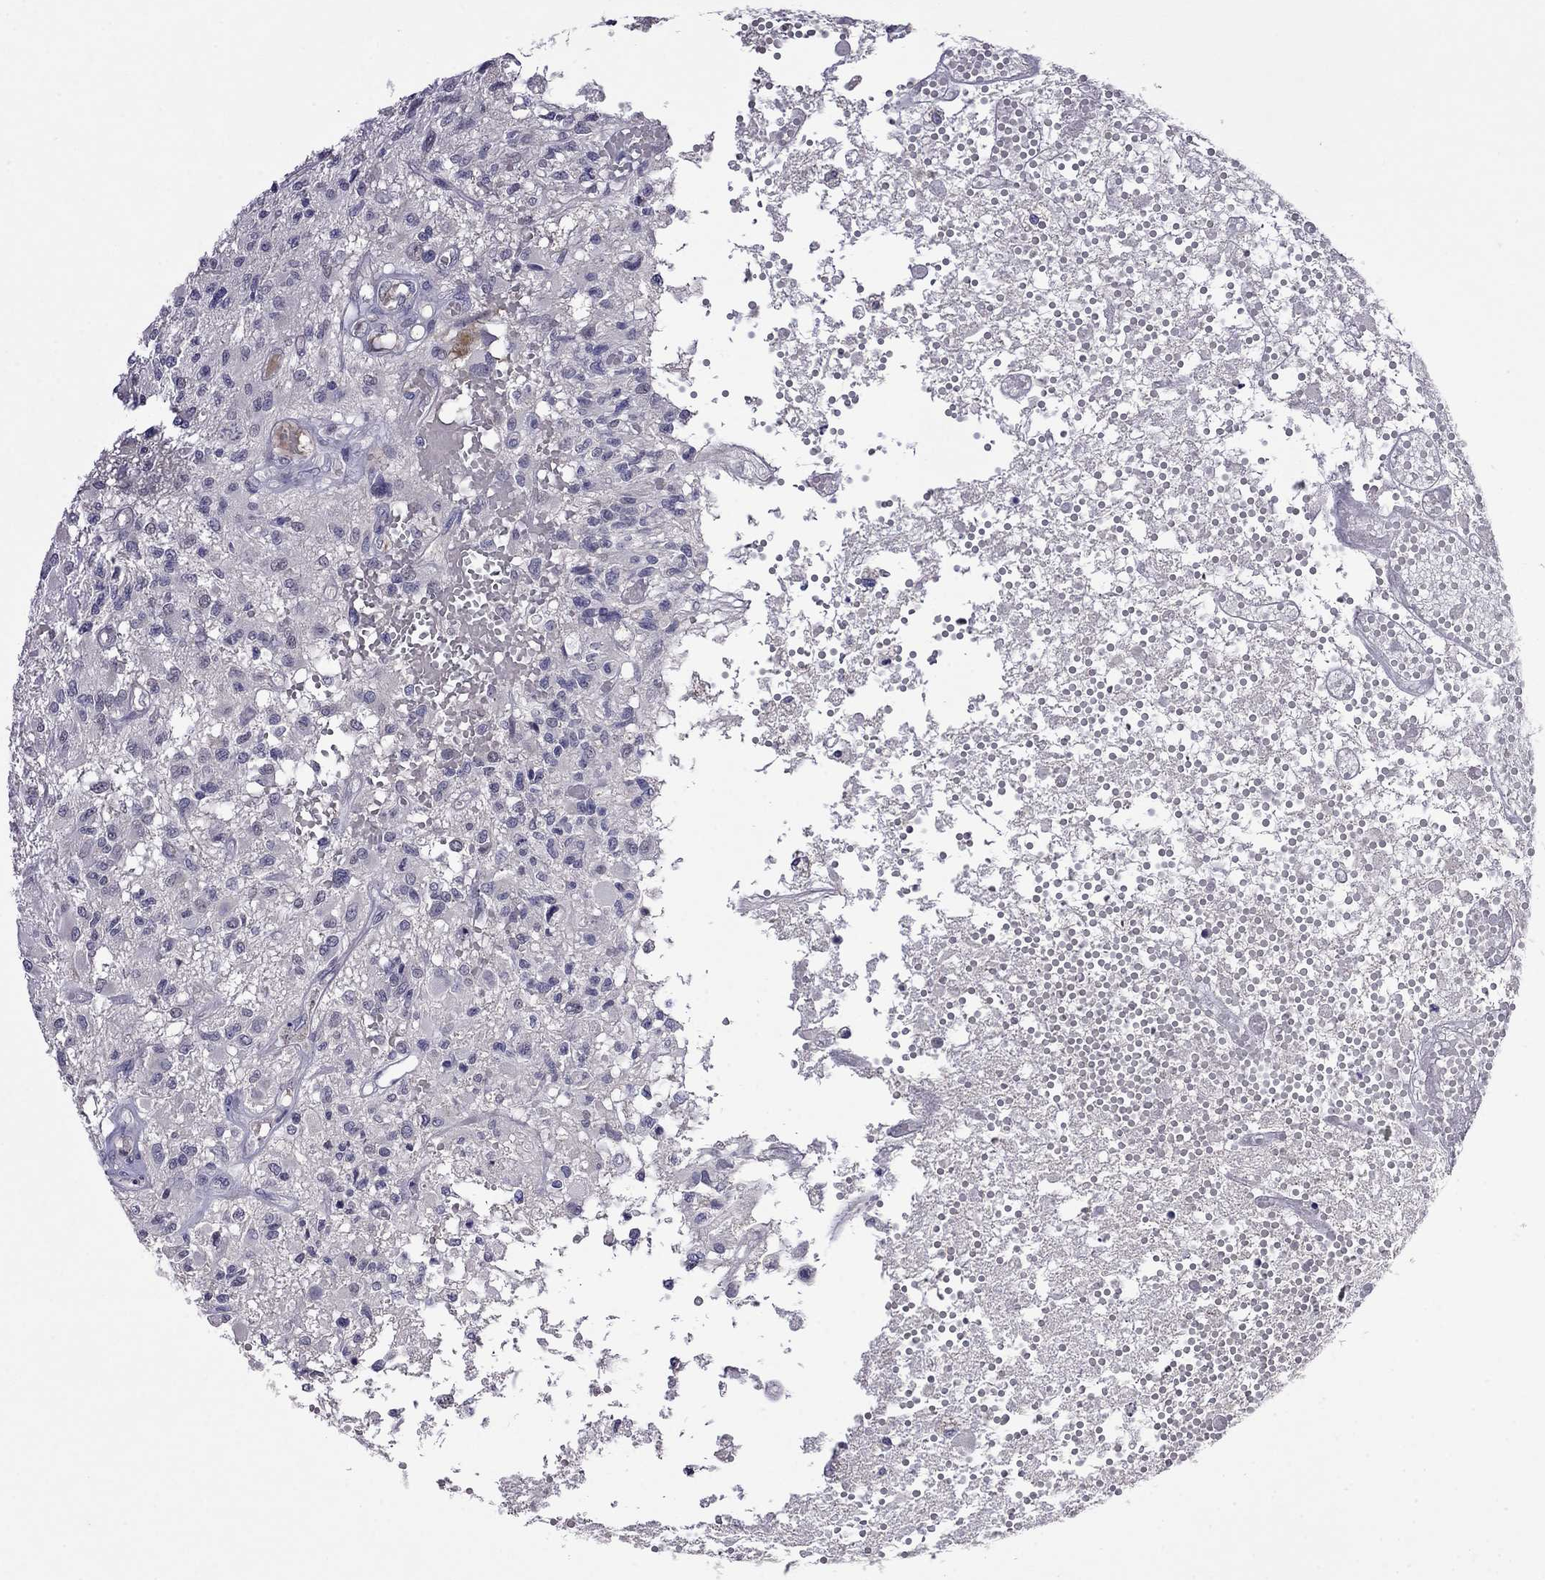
{"staining": {"intensity": "negative", "quantity": "none", "location": "none"}, "tissue": "glioma", "cell_type": "Tumor cells", "image_type": "cancer", "snomed": [{"axis": "morphology", "description": "Glioma, malignant, High grade"}, {"axis": "topography", "description": "Brain"}], "caption": "The image exhibits no staining of tumor cells in glioma.", "gene": "STAR", "patient": {"sex": "female", "age": 63}}